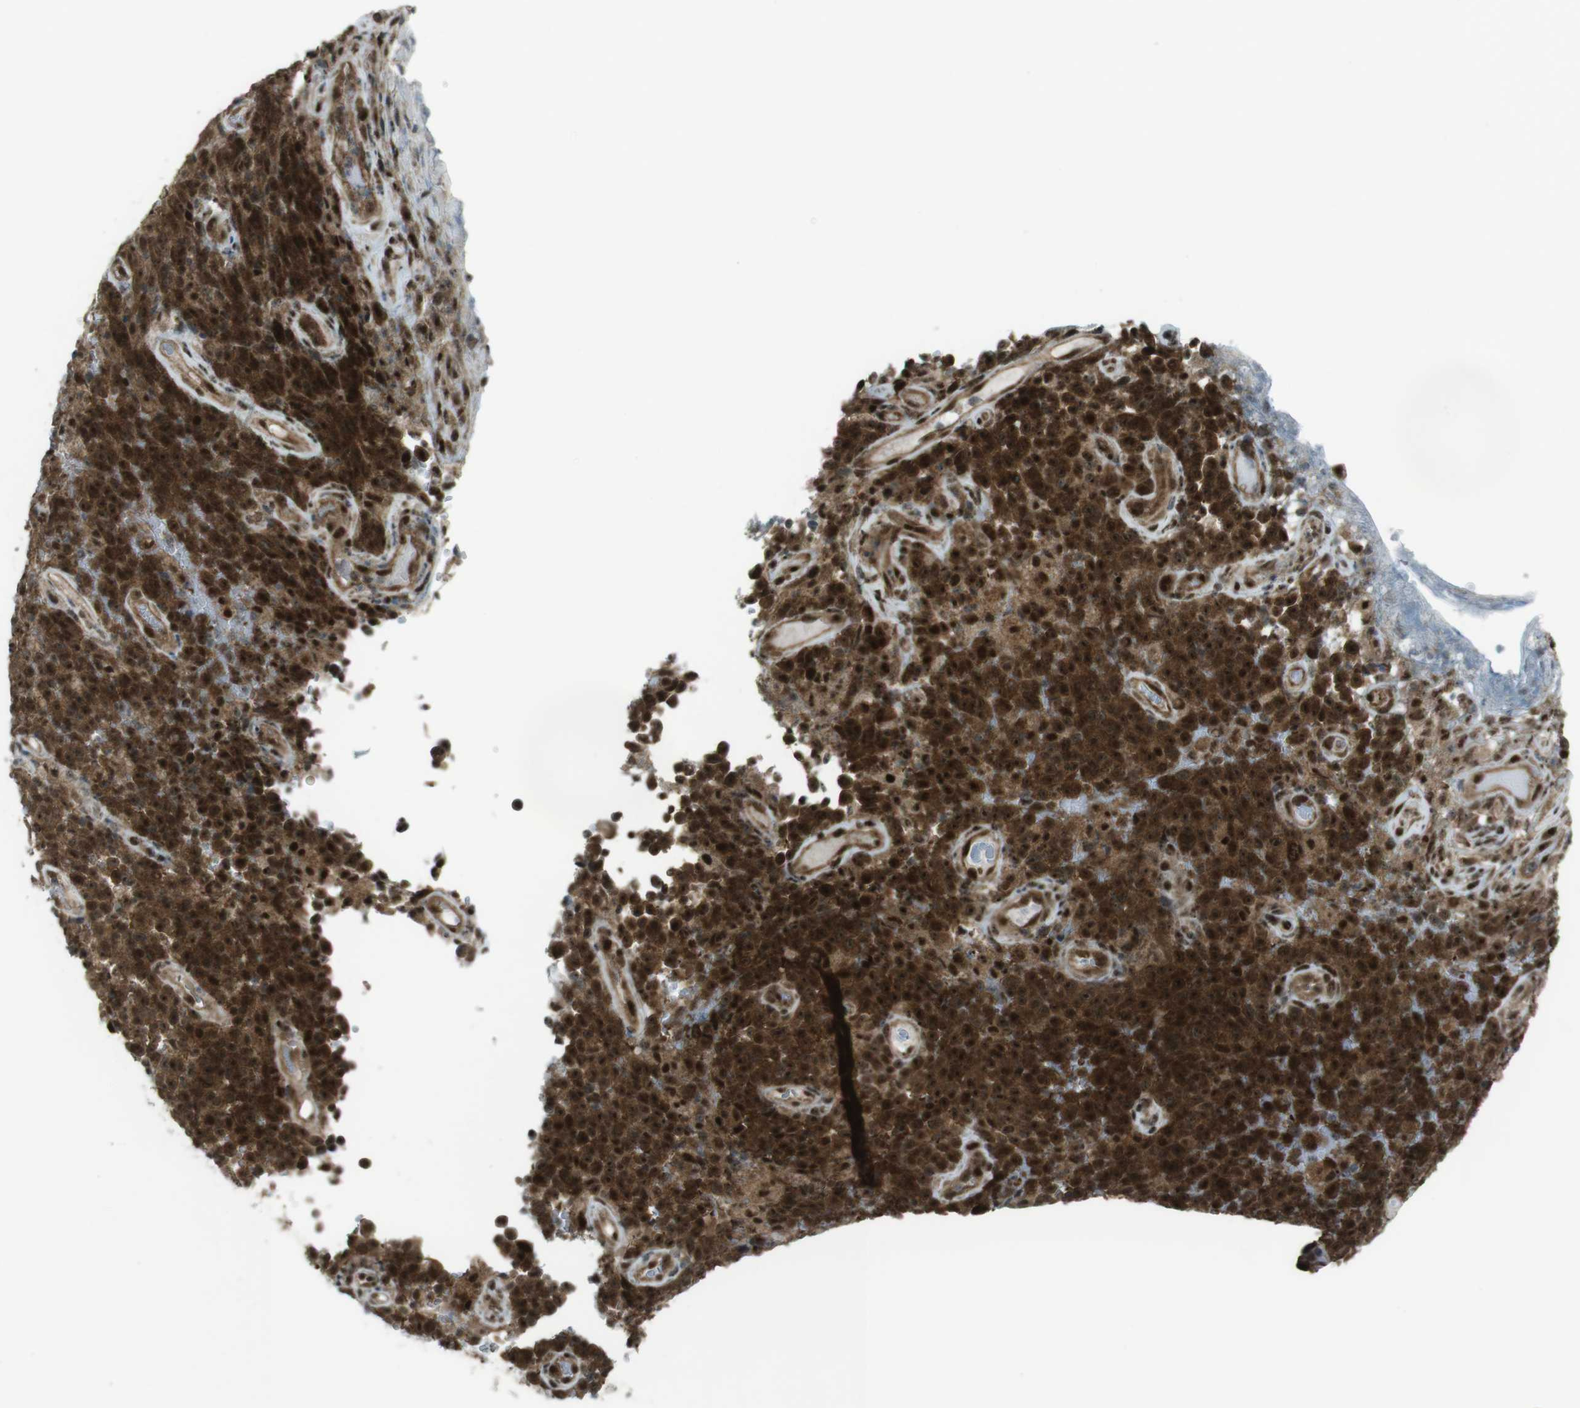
{"staining": {"intensity": "strong", "quantity": ">75%", "location": "cytoplasmic/membranous,nuclear"}, "tissue": "melanoma", "cell_type": "Tumor cells", "image_type": "cancer", "snomed": [{"axis": "morphology", "description": "Malignant melanoma, NOS"}, {"axis": "topography", "description": "Skin"}], "caption": "IHC of human melanoma demonstrates high levels of strong cytoplasmic/membranous and nuclear staining in about >75% of tumor cells.", "gene": "CSNK1D", "patient": {"sex": "female", "age": 82}}